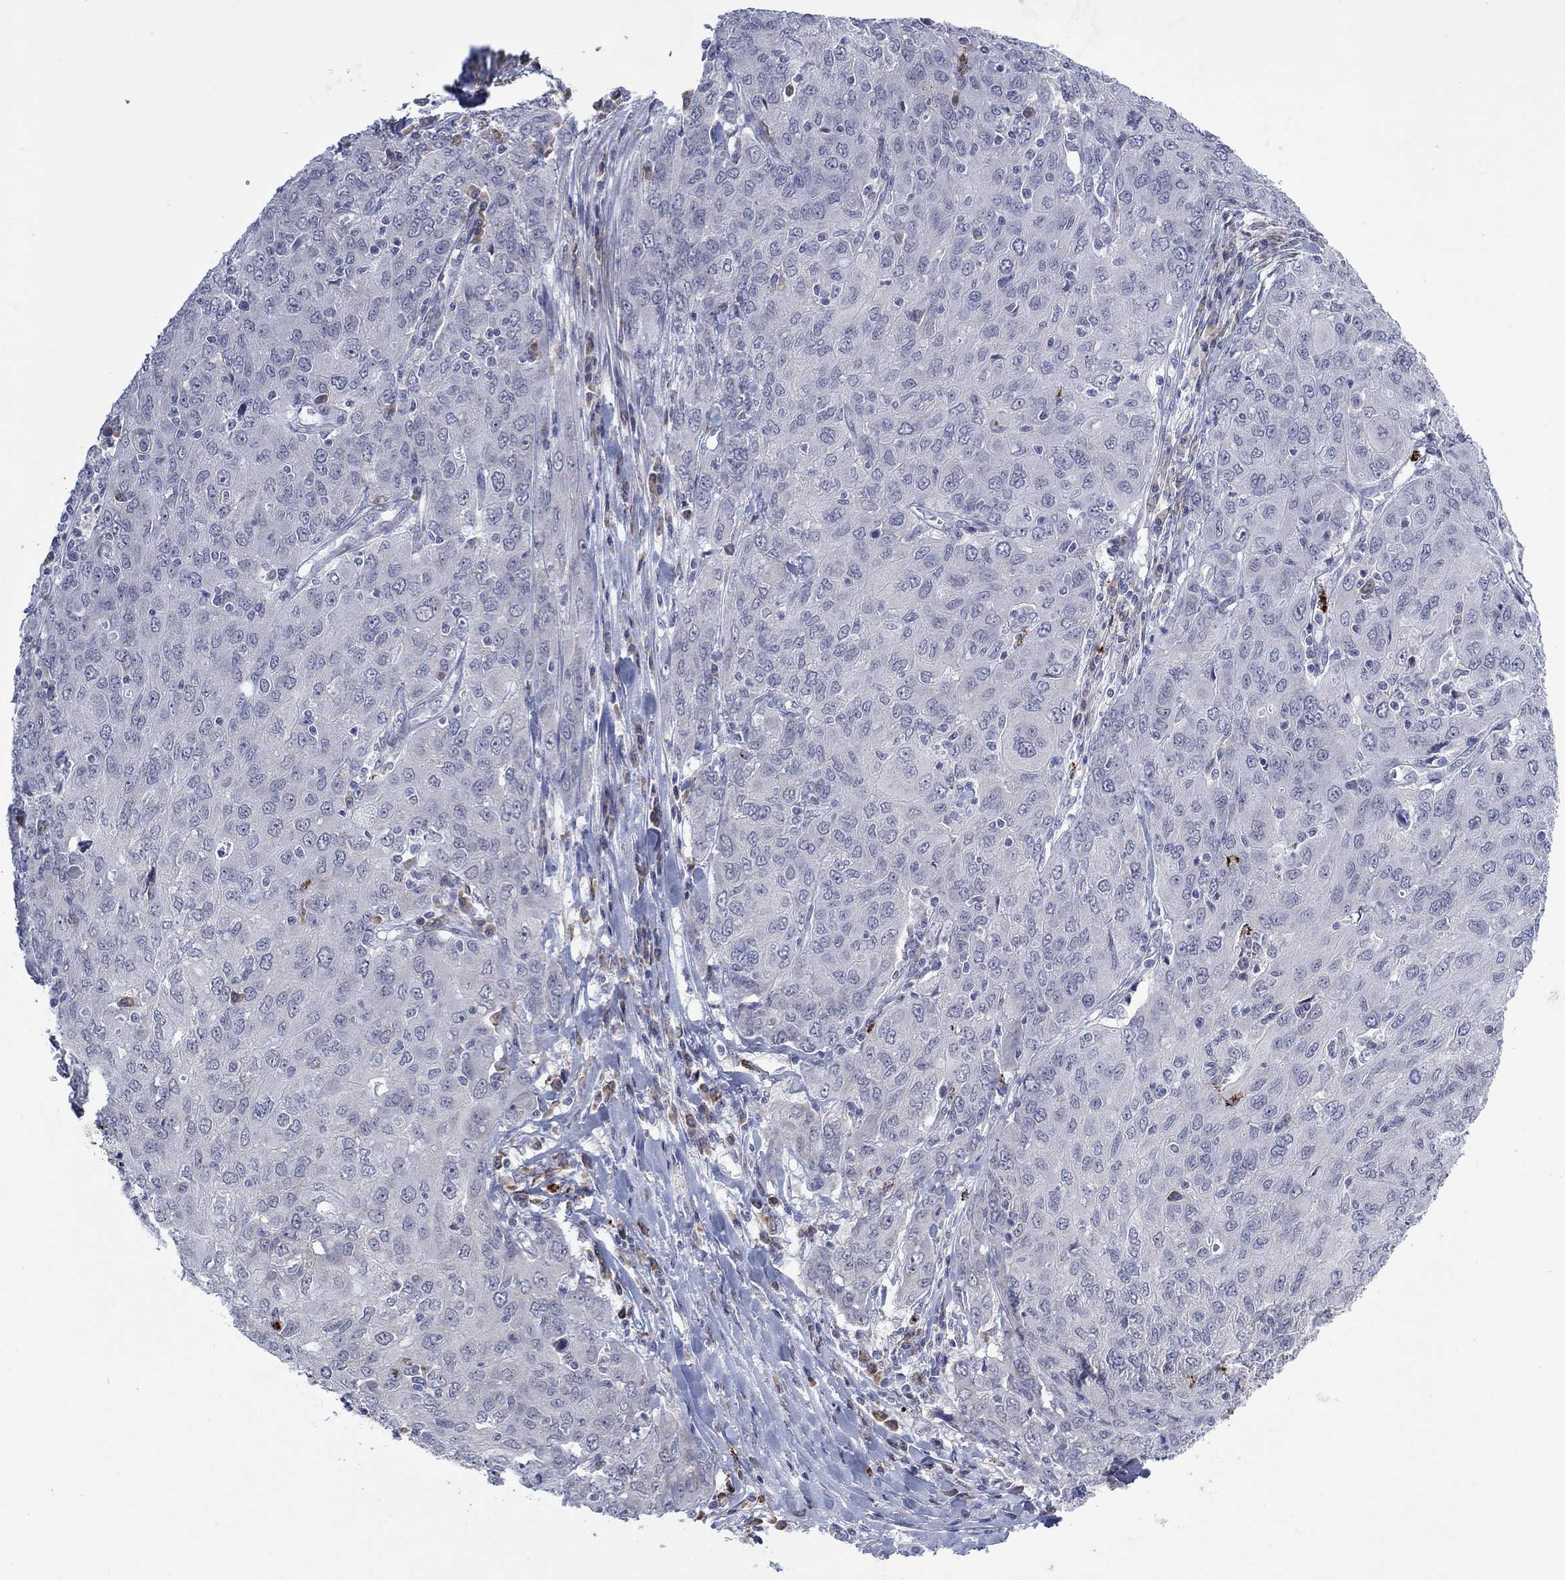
{"staining": {"intensity": "negative", "quantity": "none", "location": "none"}, "tissue": "ovarian cancer", "cell_type": "Tumor cells", "image_type": "cancer", "snomed": [{"axis": "morphology", "description": "Carcinoma, endometroid"}, {"axis": "topography", "description": "Ovary"}], "caption": "Immunohistochemistry (IHC) image of neoplastic tissue: human ovarian cancer stained with DAB (3,3'-diaminobenzidine) exhibits no significant protein positivity in tumor cells.", "gene": "MTRFR", "patient": {"sex": "female", "age": 50}}